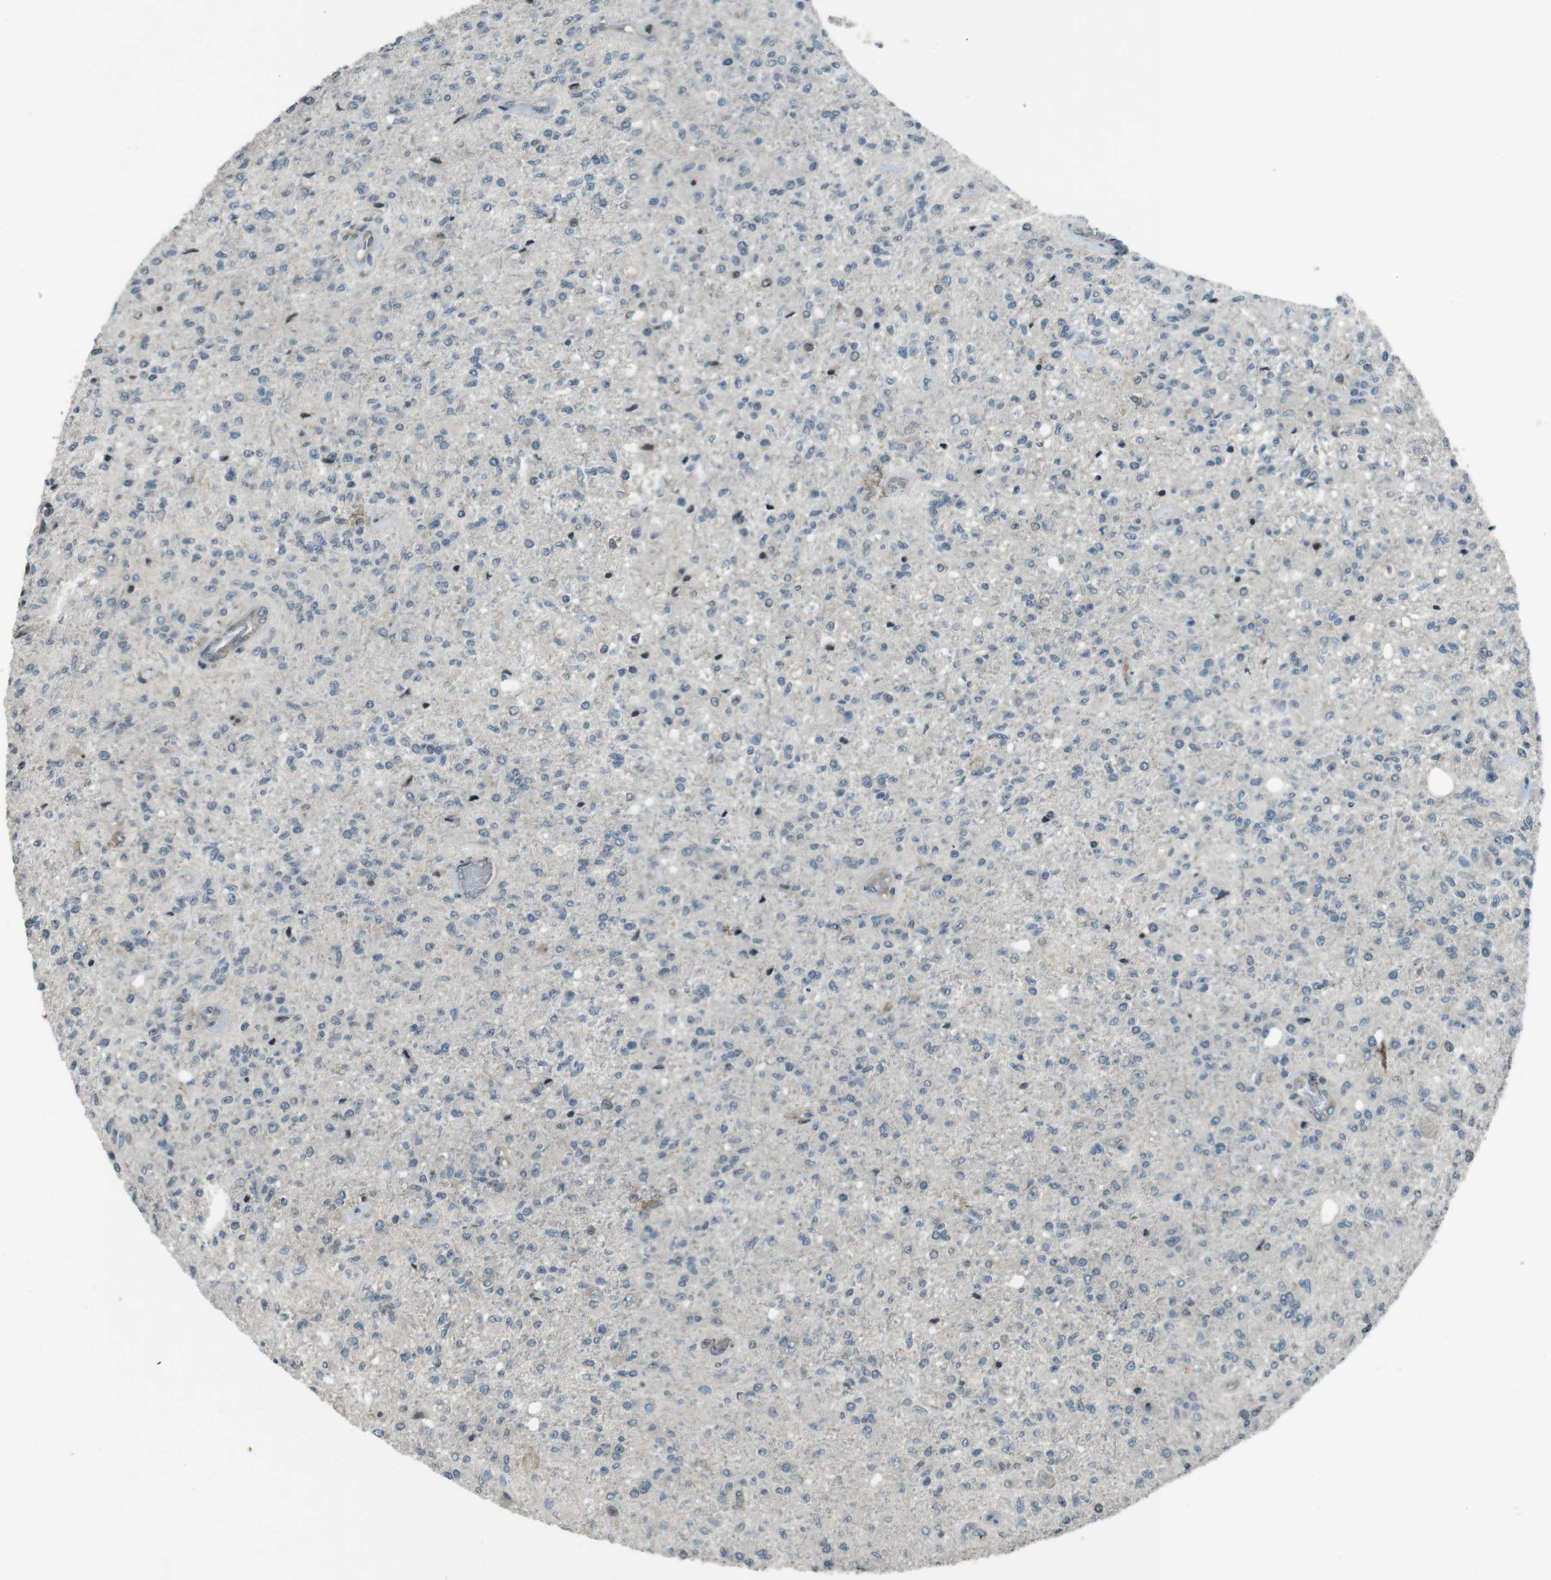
{"staining": {"intensity": "negative", "quantity": "none", "location": "none"}, "tissue": "glioma", "cell_type": "Tumor cells", "image_type": "cancer", "snomed": [{"axis": "morphology", "description": "Normal tissue, NOS"}, {"axis": "morphology", "description": "Glioma, malignant, High grade"}, {"axis": "topography", "description": "Cerebral cortex"}], "caption": "Tumor cells are negative for protein expression in human malignant high-grade glioma.", "gene": "ZYX", "patient": {"sex": "male", "age": 77}}